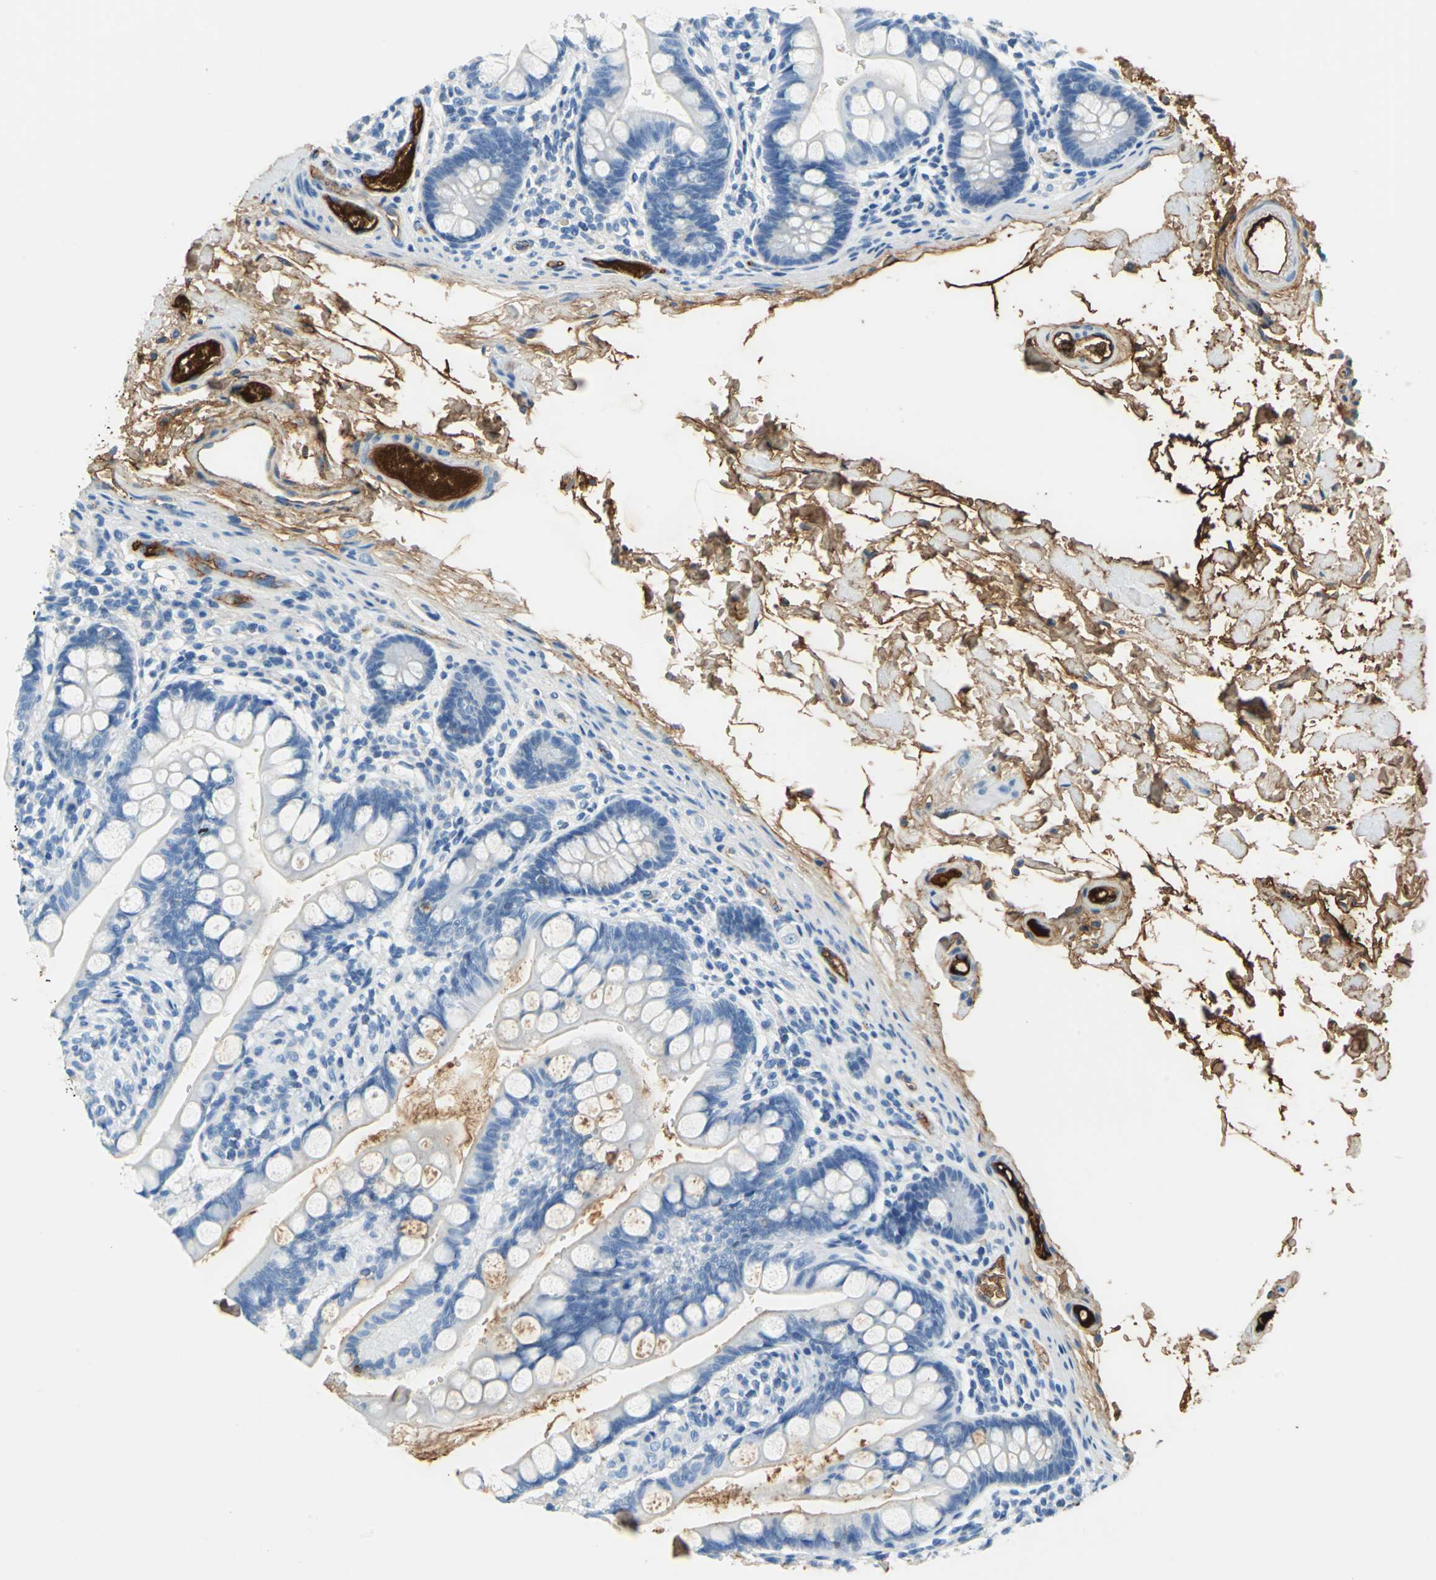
{"staining": {"intensity": "moderate", "quantity": "<25%", "location": "cytoplasmic/membranous"}, "tissue": "small intestine", "cell_type": "Glandular cells", "image_type": "normal", "snomed": [{"axis": "morphology", "description": "Normal tissue, NOS"}, {"axis": "topography", "description": "Small intestine"}], "caption": "IHC (DAB (3,3'-diaminobenzidine)) staining of normal small intestine displays moderate cytoplasmic/membranous protein staining in approximately <25% of glandular cells.", "gene": "ALB", "patient": {"sex": "female", "age": 58}}